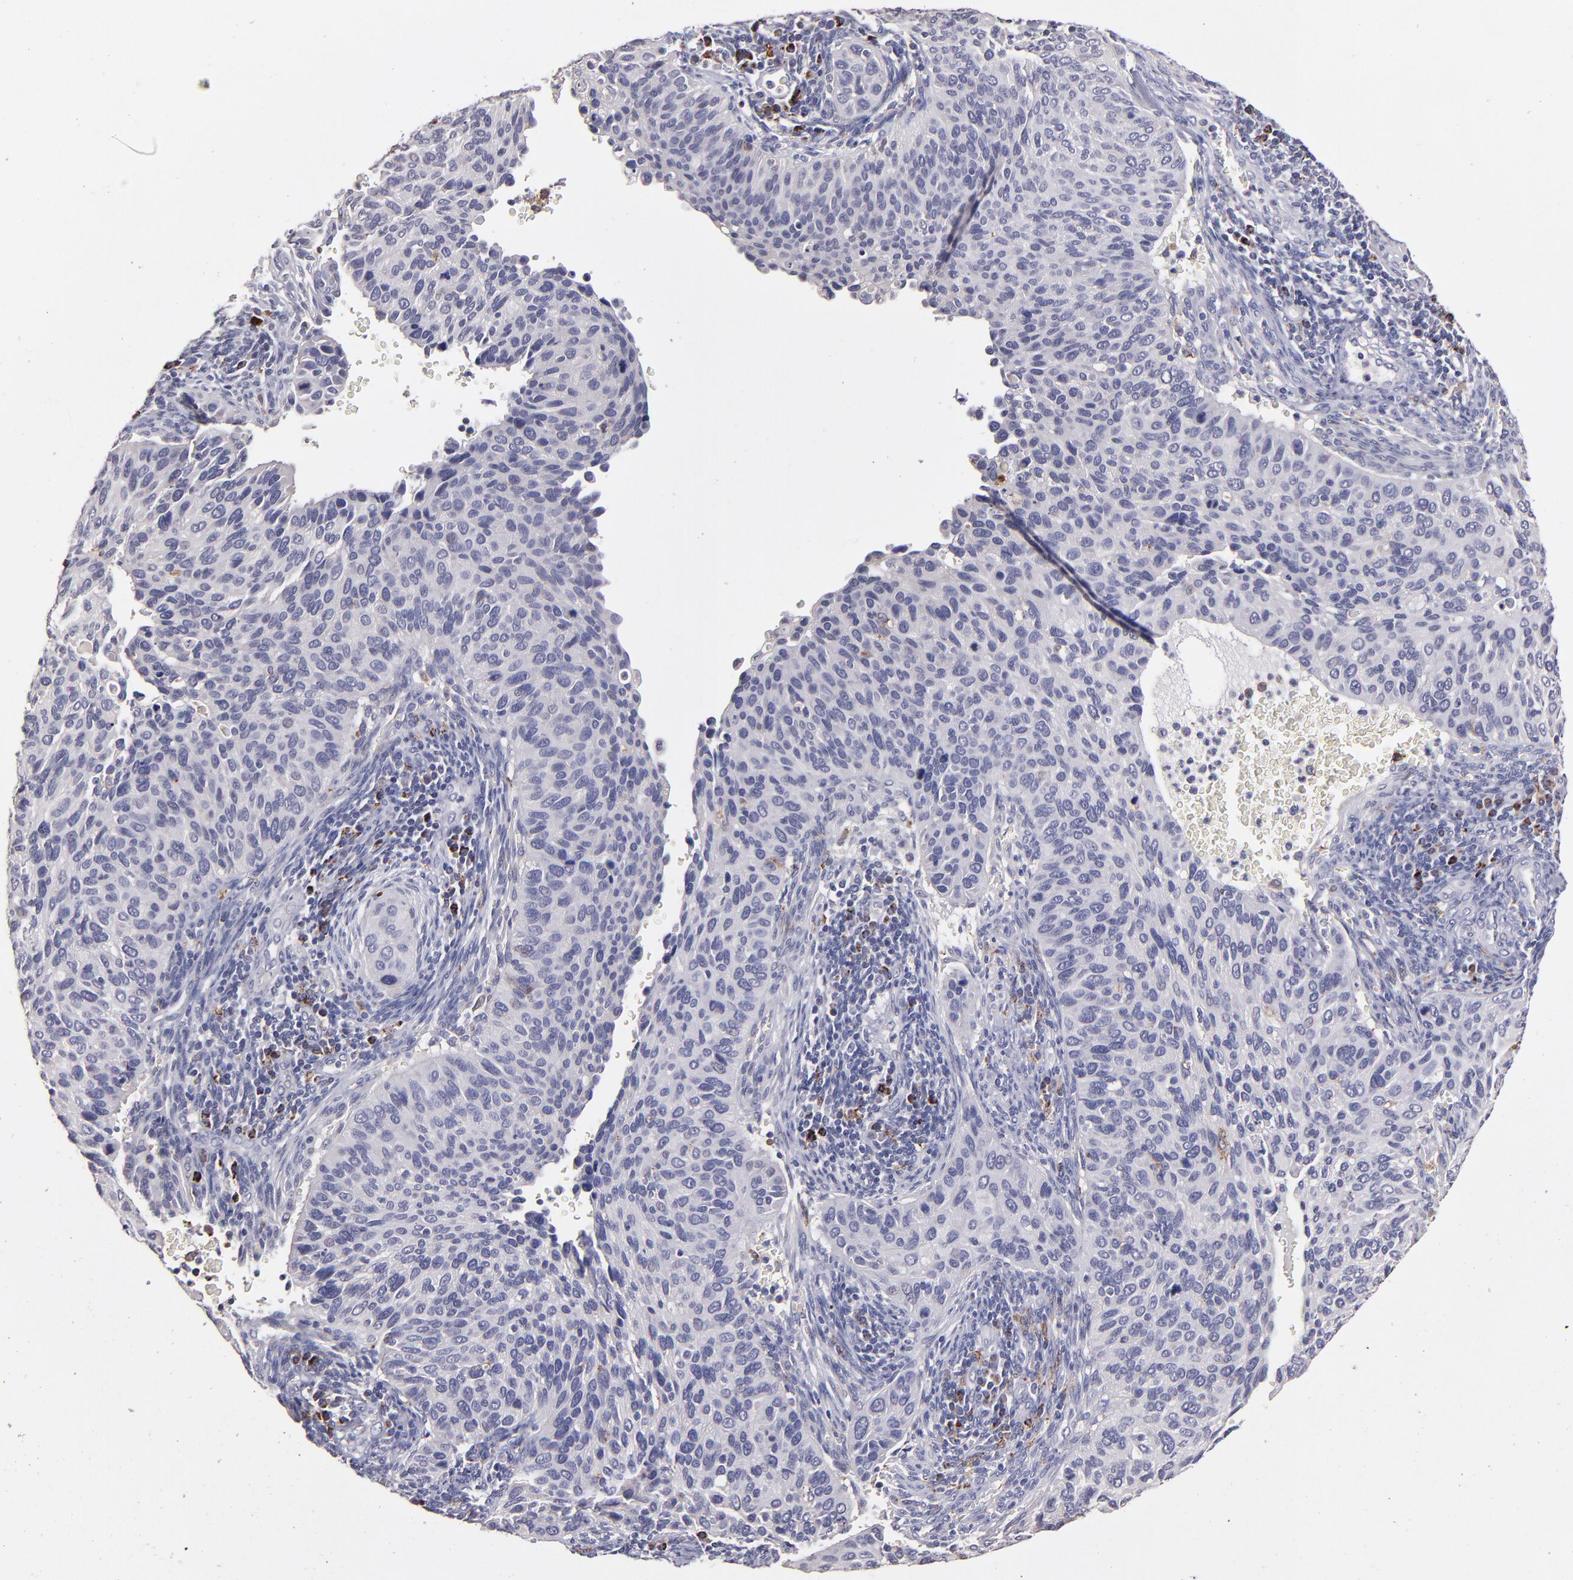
{"staining": {"intensity": "negative", "quantity": "none", "location": "none"}, "tissue": "cervical cancer", "cell_type": "Tumor cells", "image_type": "cancer", "snomed": [{"axis": "morphology", "description": "Adenocarcinoma, NOS"}, {"axis": "topography", "description": "Cervix"}], "caption": "An immunohistochemistry photomicrograph of cervical adenocarcinoma is shown. There is no staining in tumor cells of cervical adenocarcinoma.", "gene": "GLDC", "patient": {"sex": "female", "age": 29}}